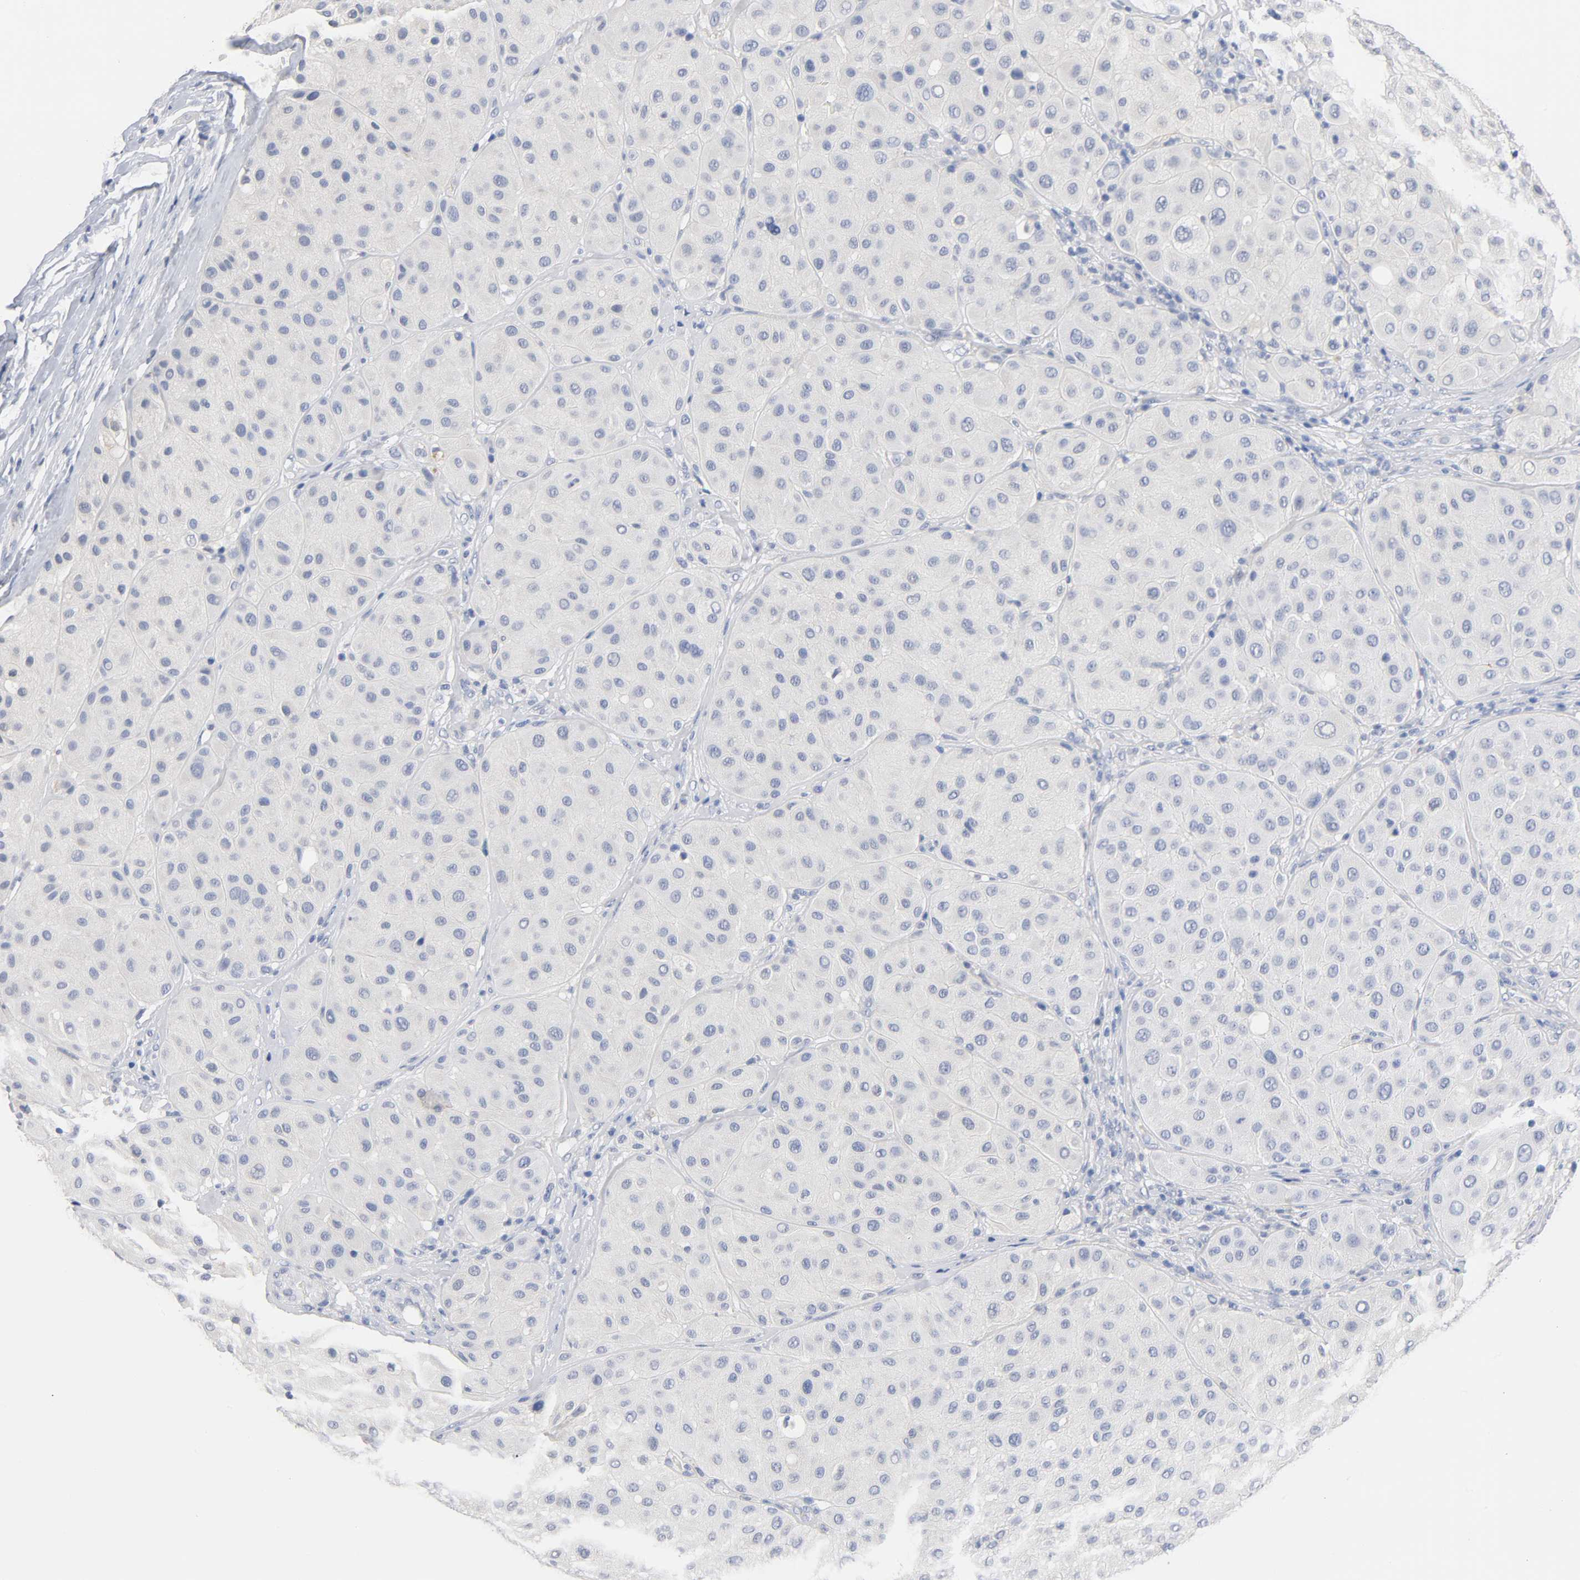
{"staining": {"intensity": "negative", "quantity": "none", "location": "none"}, "tissue": "melanoma", "cell_type": "Tumor cells", "image_type": "cancer", "snomed": [{"axis": "morphology", "description": "Normal tissue, NOS"}, {"axis": "morphology", "description": "Malignant melanoma, Metastatic site"}, {"axis": "topography", "description": "Skin"}], "caption": "This is an immunohistochemistry micrograph of melanoma. There is no positivity in tumor cells.", "gene": "ZCCHC13", "patient": {"sex": "male", "age": 41}}